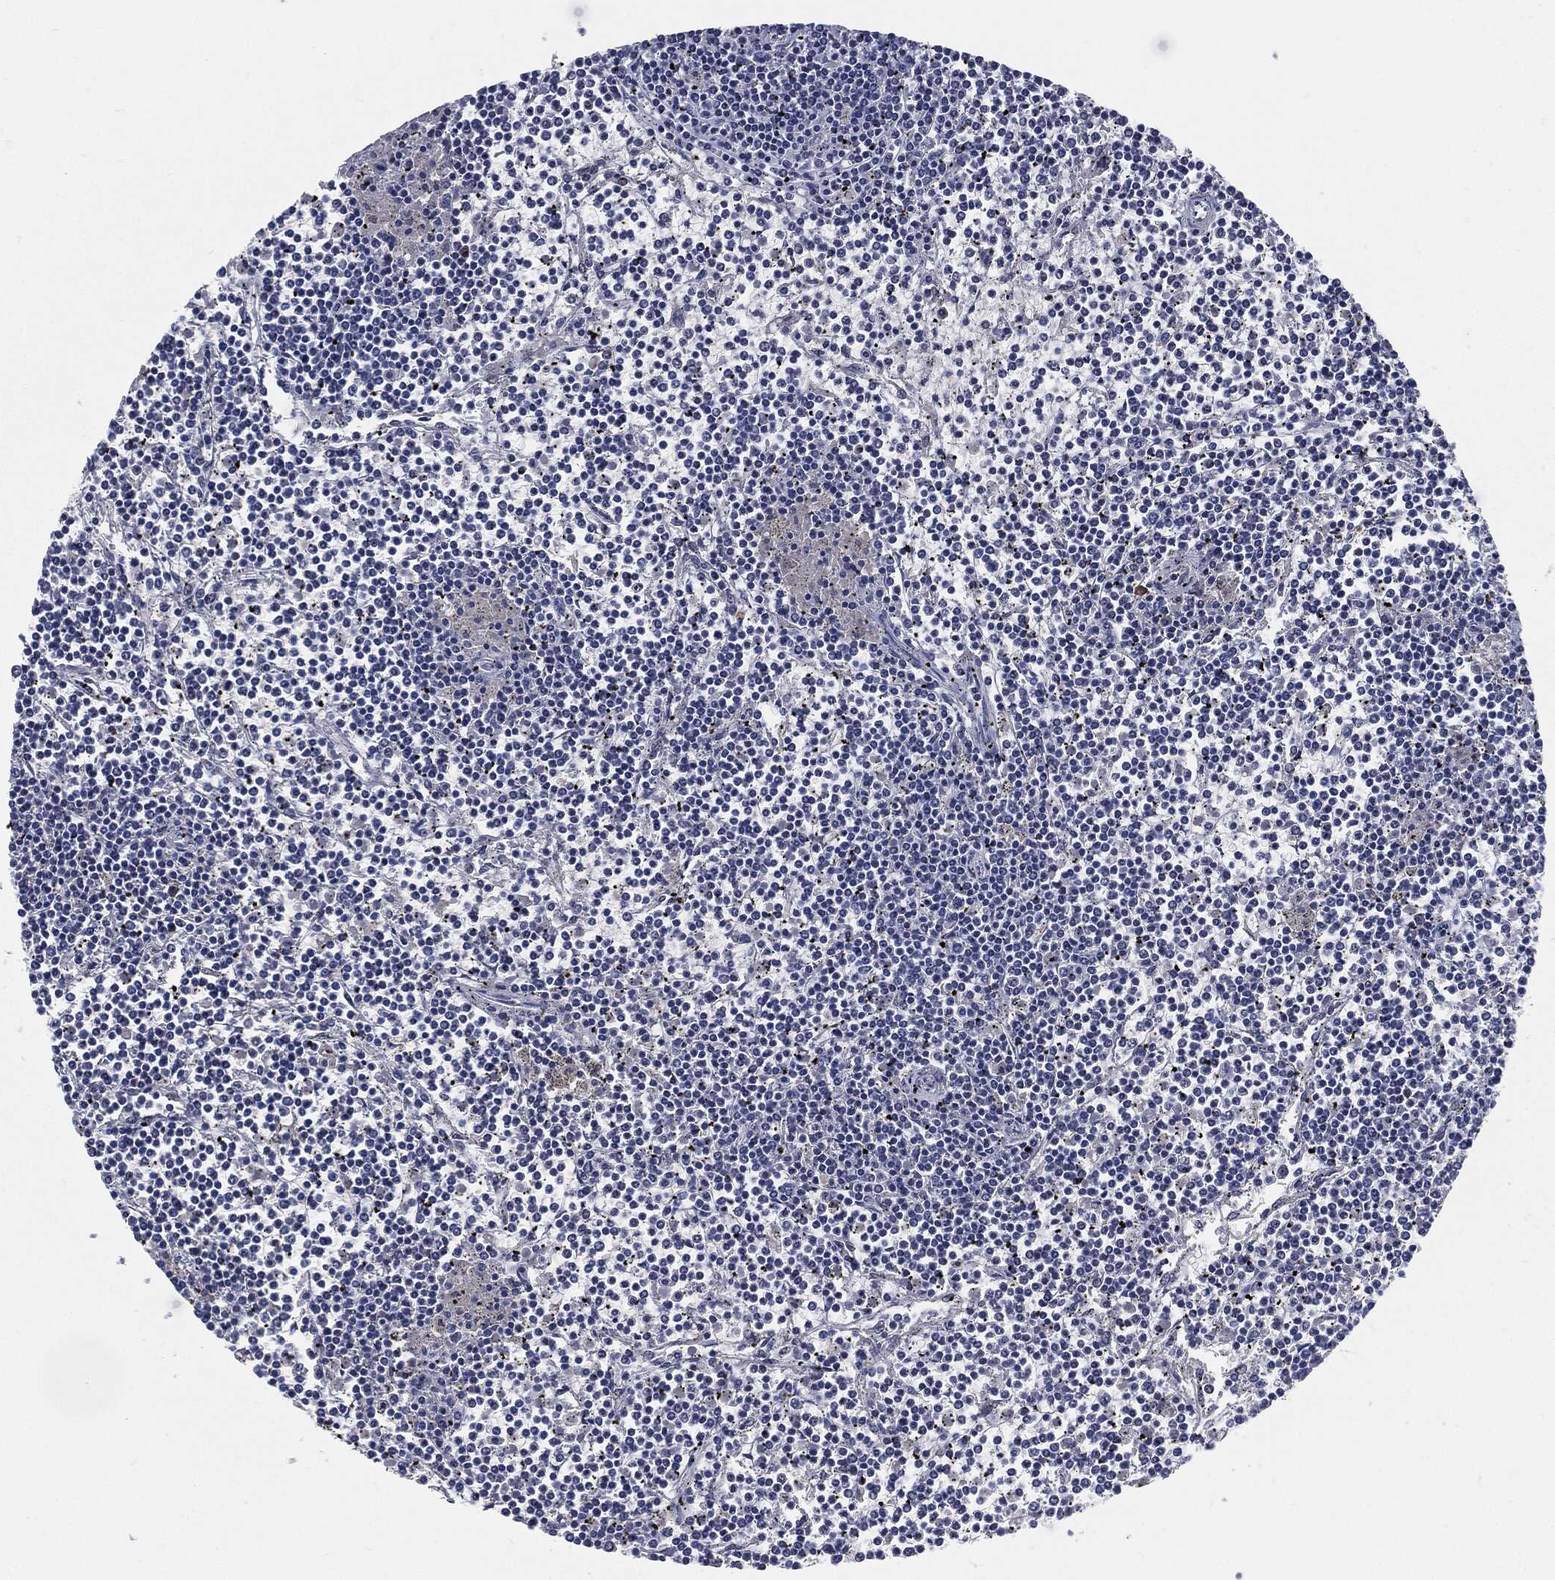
{"staining": {"intensity": "negative", "quantity": "none", "location": "none"}, "tissue": "lymphoma", "cell_type": "Tumor cells", "image_type": "cancer", "snomed": [{"axis": "morphology", "description": "Malignant lymphoma, non-Hodgkin's type, Low grade"}, {"axis": "topography", "description": "Spleen"}], "caption": "A high-resolution histopathology image shows IHC staining of lymphoma, which displays no significant staining in tumor cells. (Stains: DAB (3,3'-diaminobenzidine) immunohistochemistry with hematoxylin counter stain, Microscopy: brightfield microscopy at high magnification).", "gene": "MST1", "patient": {"sex": "female", "age": 19}}